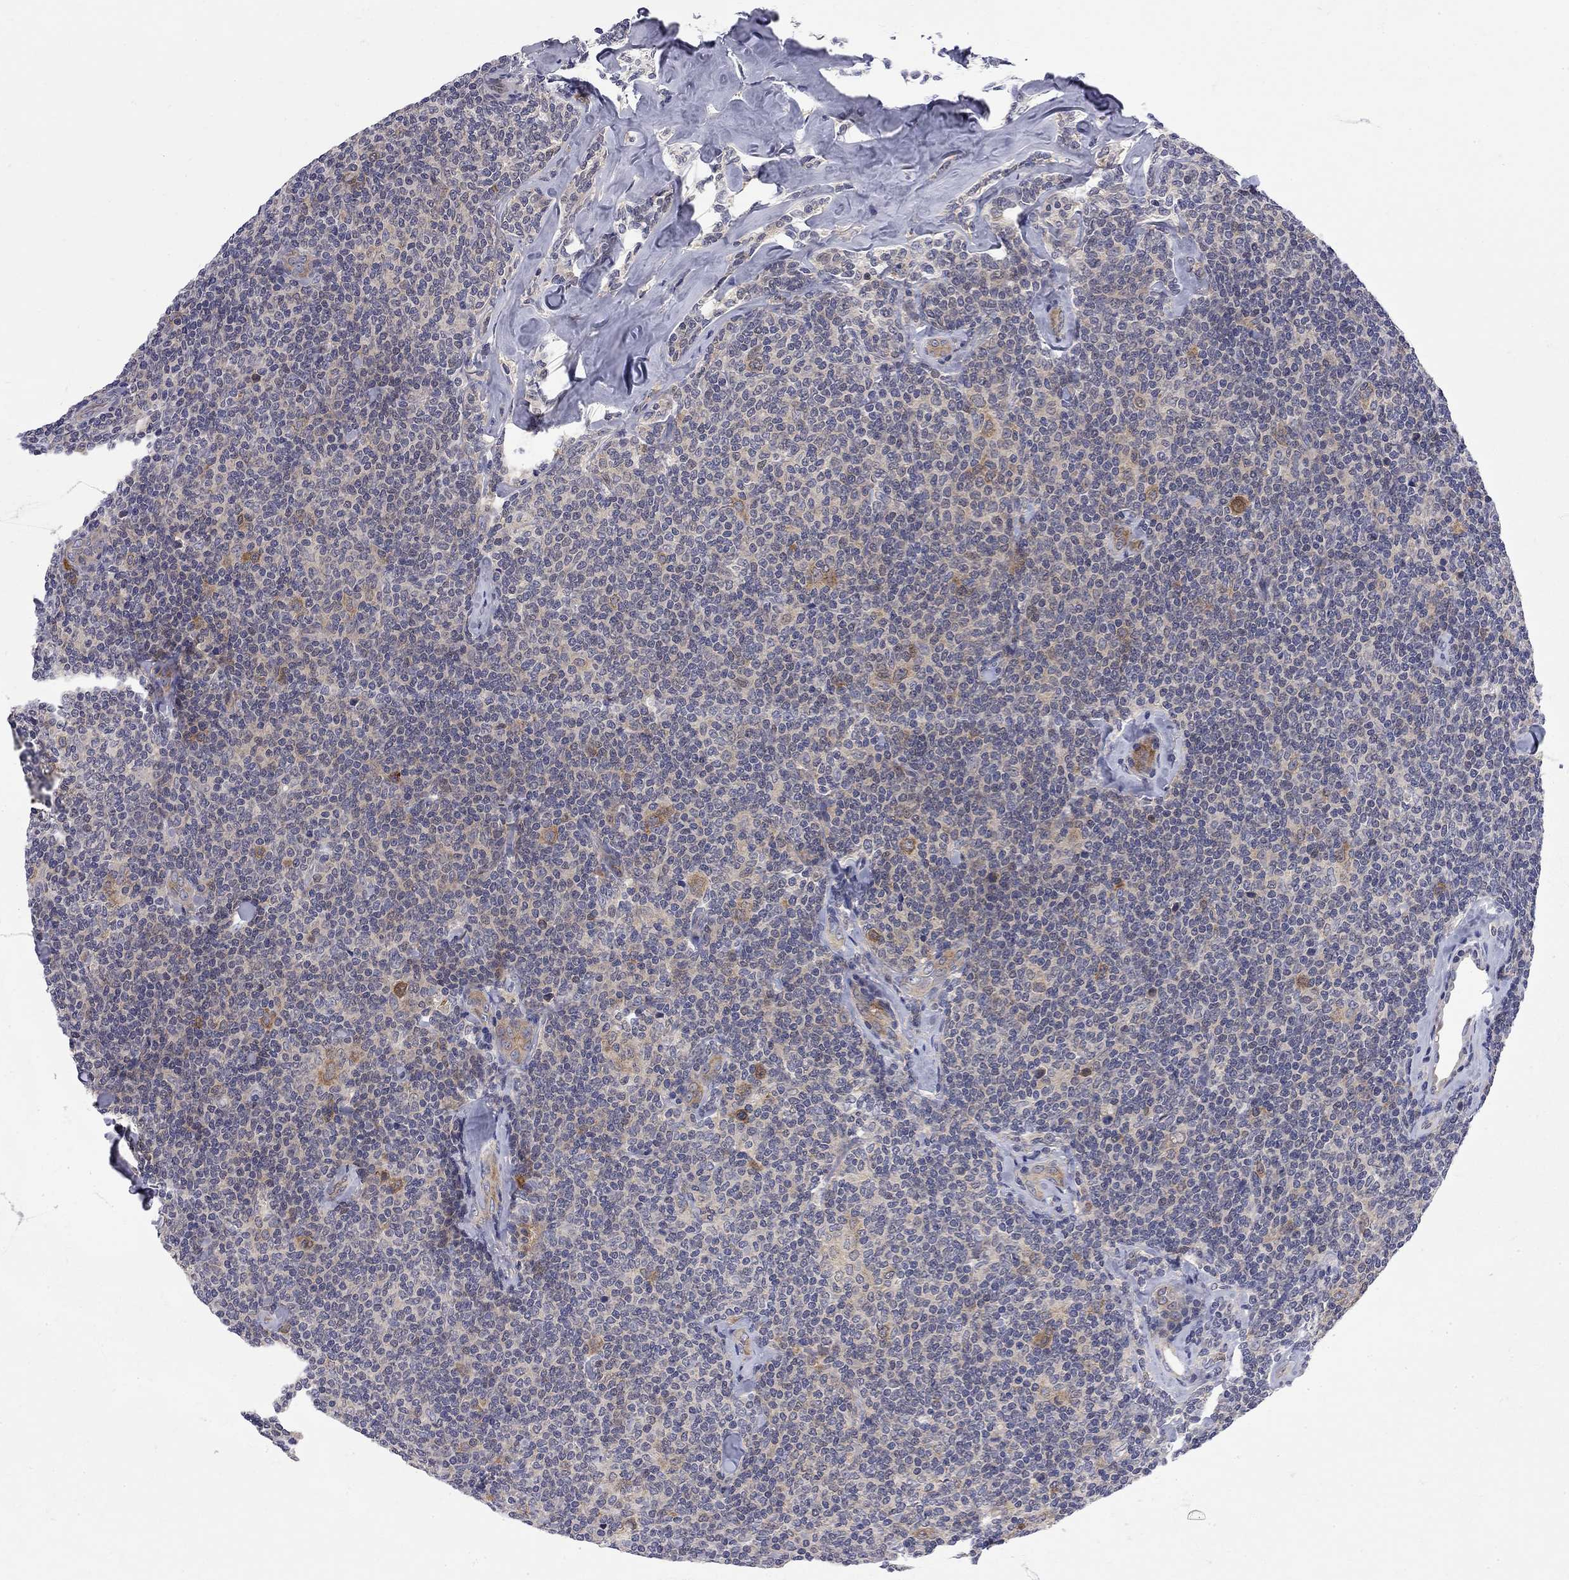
{"staining": {"intensity": "moderate", "quantity": "<25%", "location": "cytoplasmic/membranous"}, "tissue": "lymphoma", "cell_type": "Tumor cells", "image_type": "cancer", "snomed": [{"axis": "morphology", "description": "Malignant lymphoma, non-Hodgkin's type, Low grade"}, {"axis": "topography", "description": "Lymph node"}], "caption": "Brown immunohistochemical staining in human low-grade malignant lymphoma, non-Hodgkin's type shows moderate cytoplasmic/membranous positivity in about <25% of tumor cells.", "gene": "GALNT8", "patient": {"sex": "female", "age": 56}}